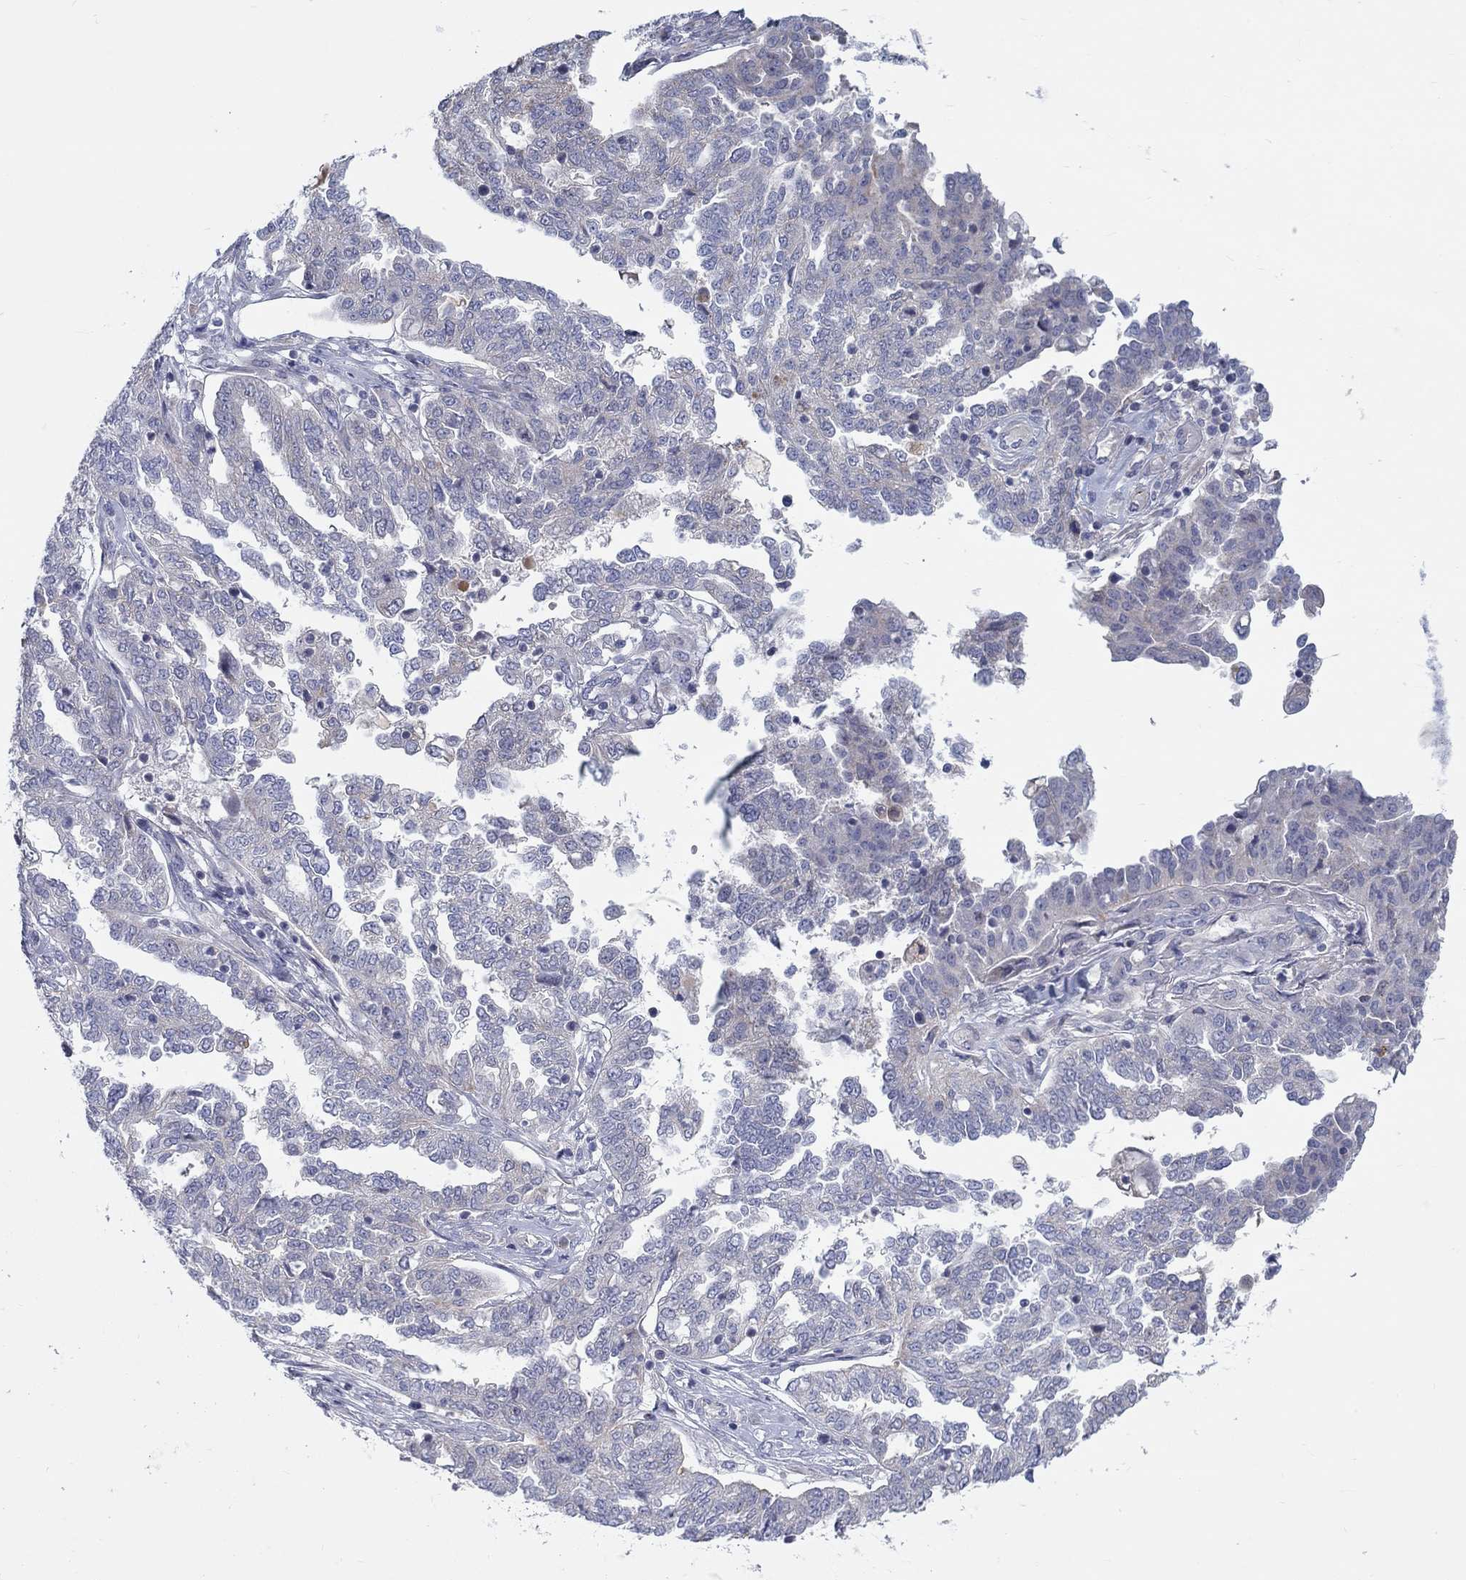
{"staining": {"intensity": "negative", "quantity": "none", "location": "none"}, "tissue": "ovarian cancer", "cell_type": "Tumor cells", "image_type": "cancer", "snomed": [{"axis": "morphology", "description": "Cystadenocarcinoma, serous, NOS"}, {"axis": "topography", "description": "Ovary"}], "caption": "There is no significant expression in tumor cells of ovarian serous cystadenocarcinoma.", "gene": "BCO2", "patient": {"sex": "female", "age": 67}}